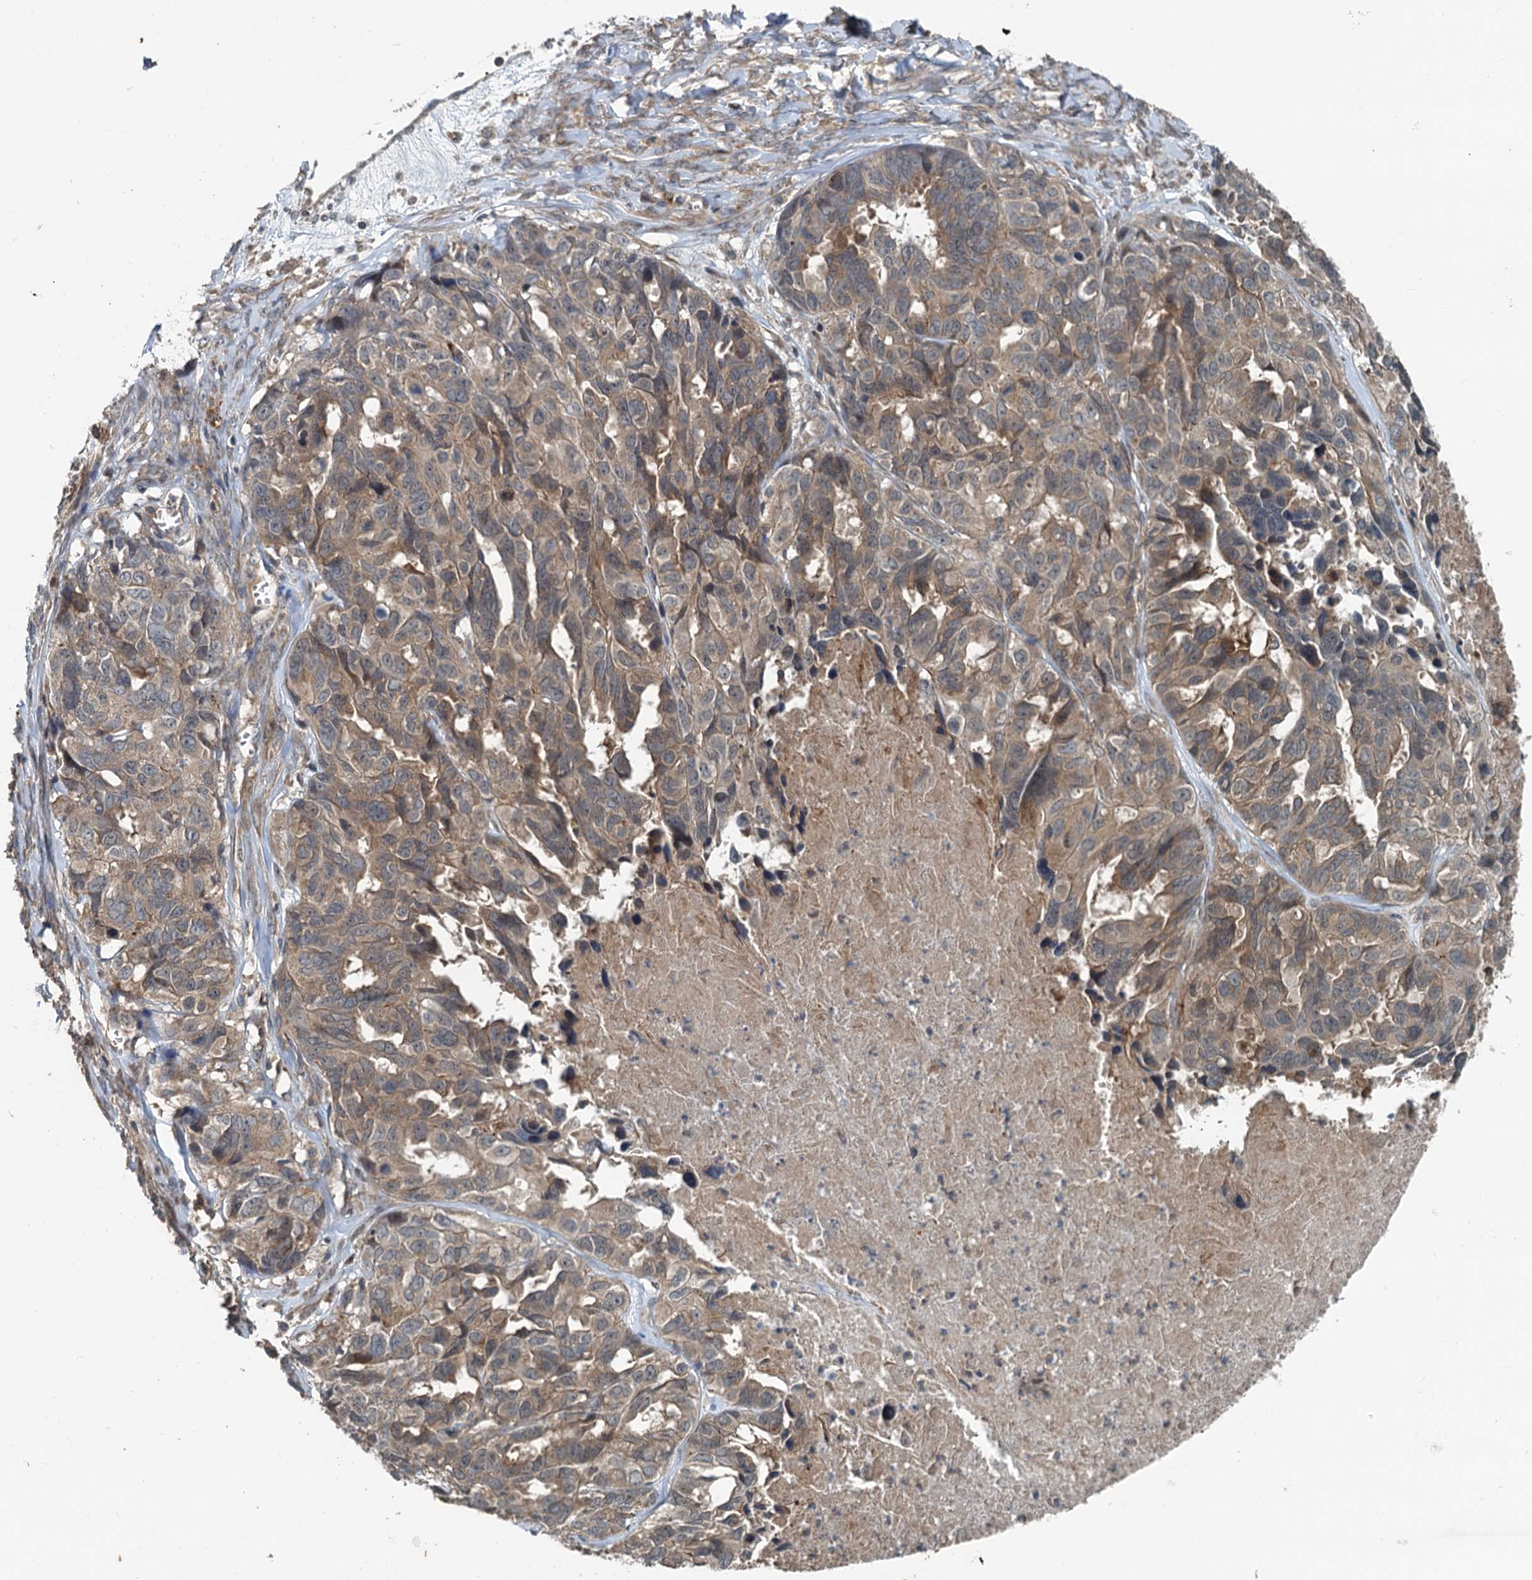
{"staining": {"intensity": "weak", "quantity": "25%-75%", "location": "cytoplasmic/membranous"}, "tissue": "ovarian cancer", "cell_type": "Tumor cells", "image_type": "cancer", "snomed": [{"axis": "morphology", "description": "Cystadenocarcinoma, serous, NOS"}, {"axis": "topography", "description": "Ovary"}], "caption": "Immunohistochemical staining of ovarian cancer (serous cystadenocarcinoma) demonstrates low levels of weak cytoplasmic/membranous positivity in approximately 25%-75% of tumor cells. (DAB IHC, brown staining for protein, blue staining for nuclei).", "gene": "TEDC1", "patient": {"sex": "female", "age": 79}}